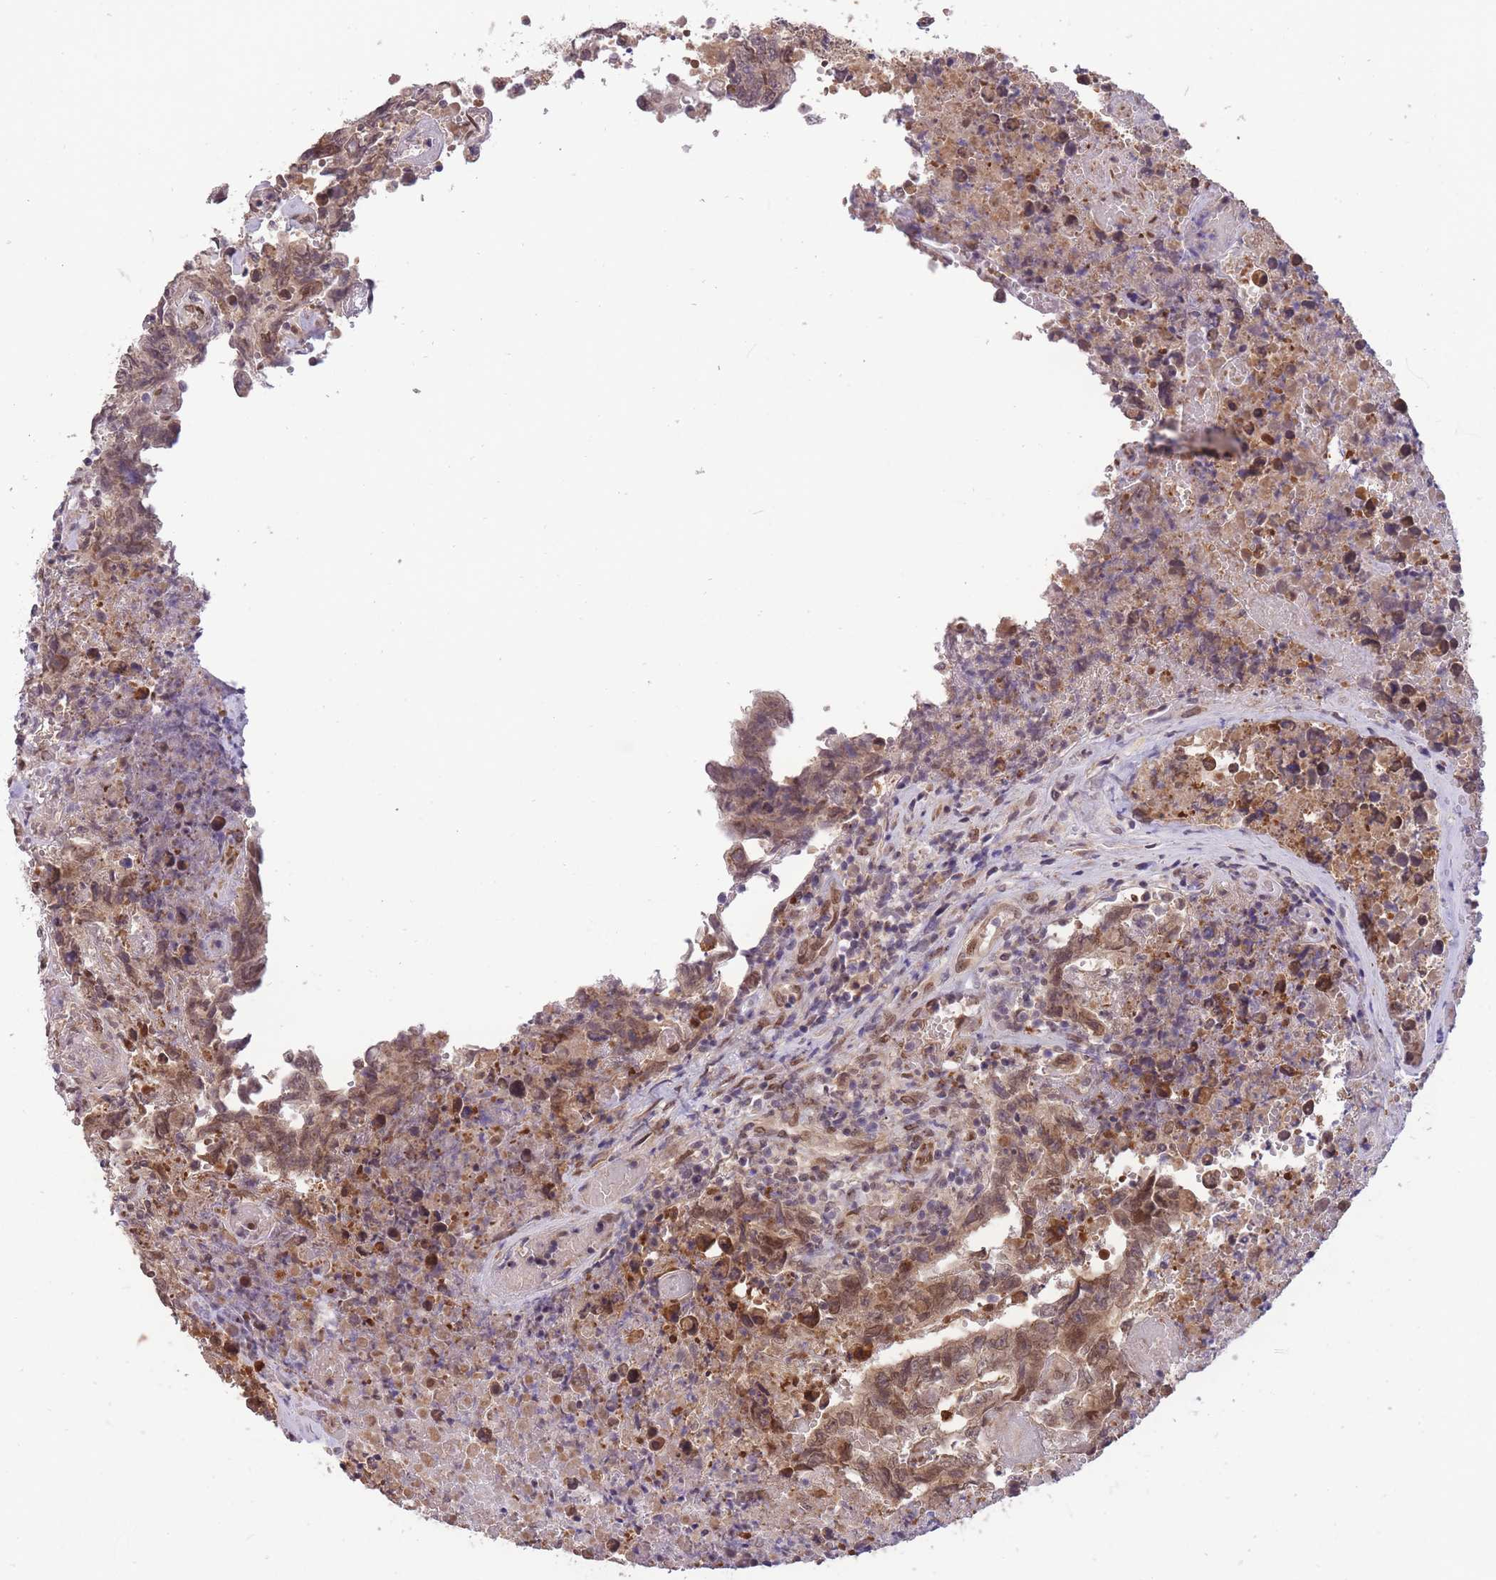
{"staining": {"intensity": "moderate", "quantity": ">75%", "location": "cytoplasmic/membranous,nuclear"}, "tissue": "testis cancer", "cell_type": "Tumor cells", "image_type": "cancer", "snomed": [{"axis": "morphology", "description": "Normal tissue, NOS"}, {"axis": "morphology", "description": "Carcinoma, Embryonal, NOS"}, {"axis": "topography", "description": "Testis"}, {"axis": "topography", "description": "Epididymis"}], "caption": "Human embryonal carcinoma (testis) stained for a protein (brown) reveals moderate cytoplasmic/membranous and nuclear positive staining in about >75% of tumor cells.", "gene": "CDIP1", "patient": {"sex": "male", "age": 25}}